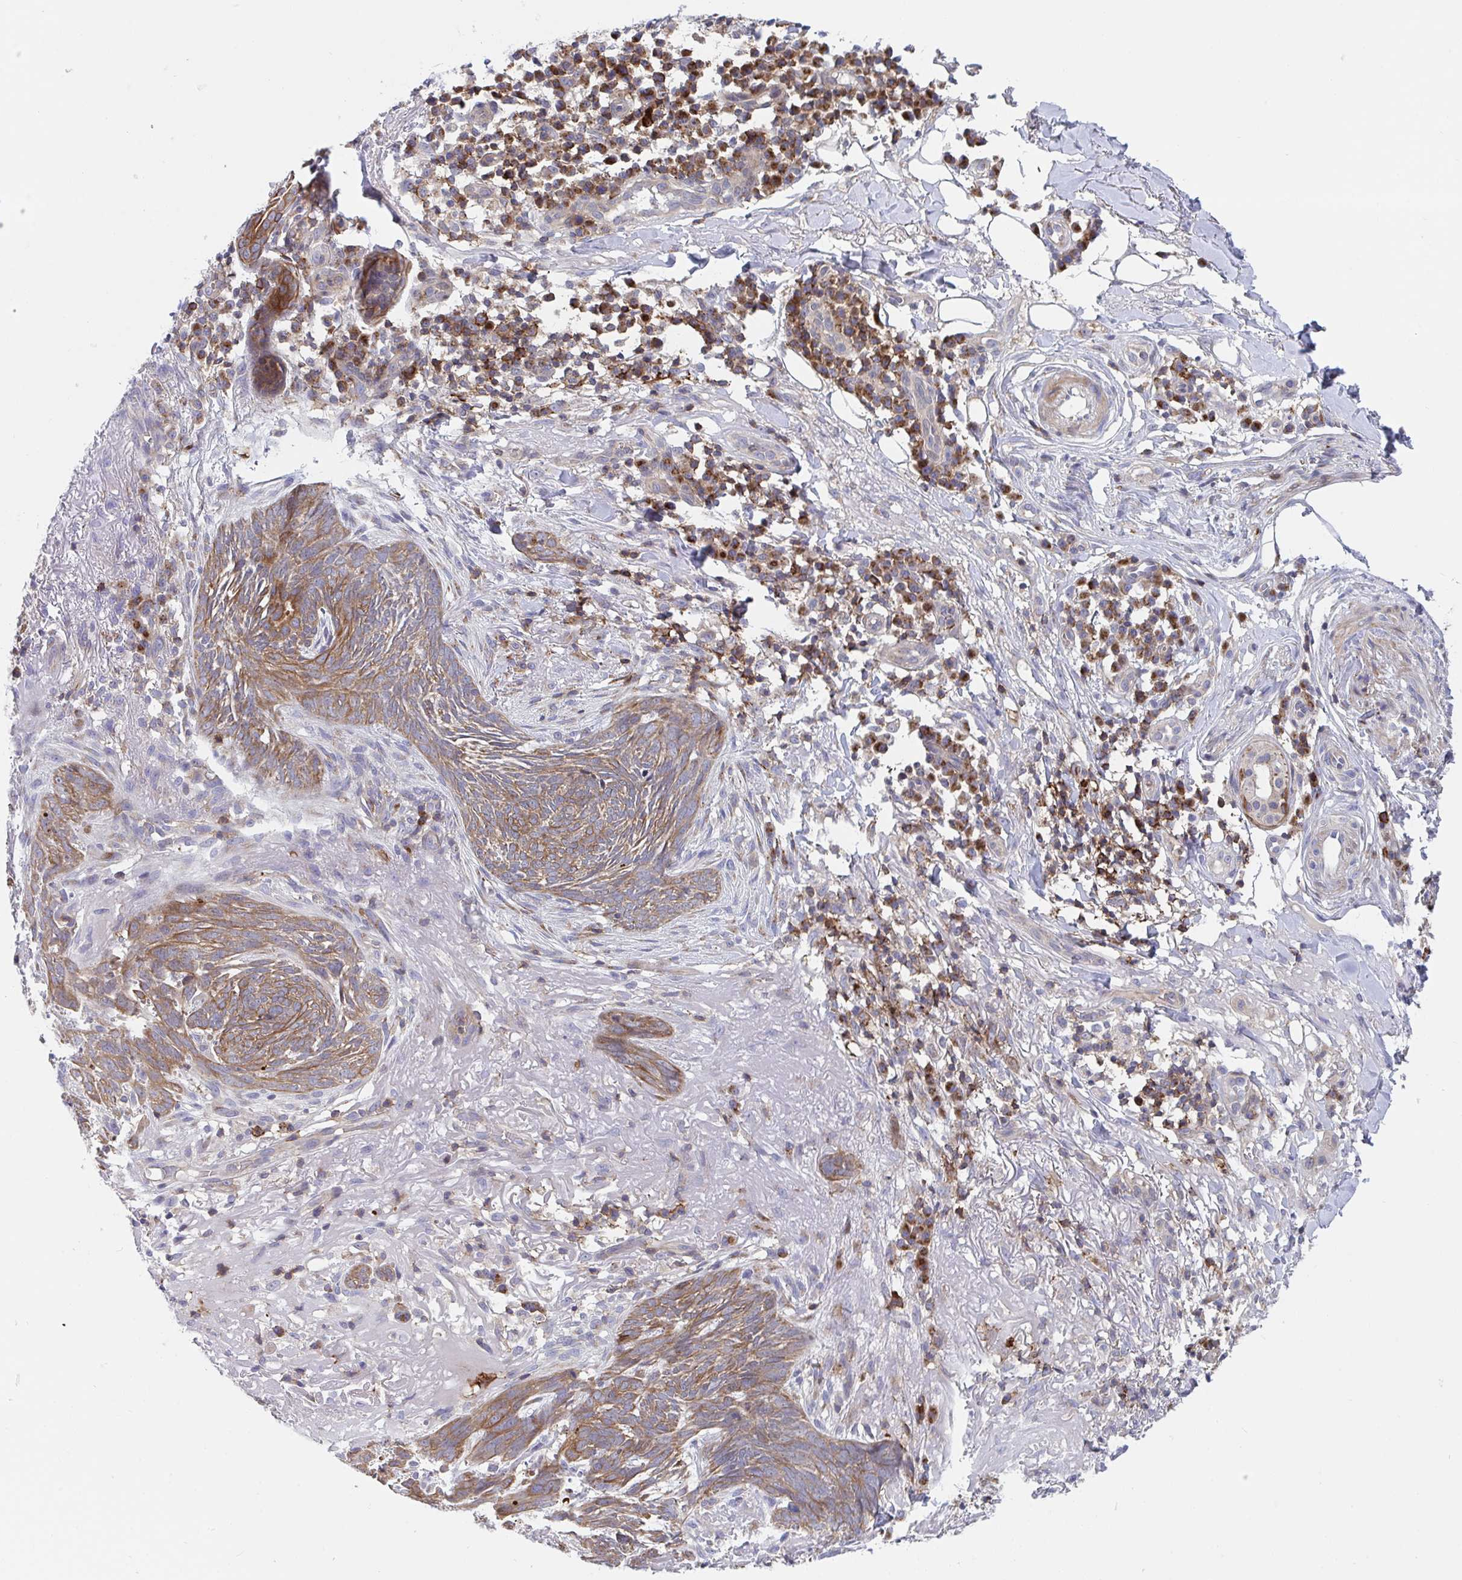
{"staining": {"intensity": "moderate", "quantity": ">75%", "location": "cytoplasmic/membranous"}, "tissue": "skin cancer", "cell_type": "Tumor cells", "image_type": "cancer", "snomed": [{"axis": "morphology", "description": "Basal cell carcinoma"}, {"axis": "topography", "description": "Skin"}], "caption": "Skin cancer was stained to show a protein in brown. There is medium levels of moderate cytoplasmic/membranous positivity in about >75% of tumor cells. (DAB IHC, brown staining for protein, blue staining for nuclei).", "gene": "FRMD3", "patient": {"sex": "female", "age": 93}}